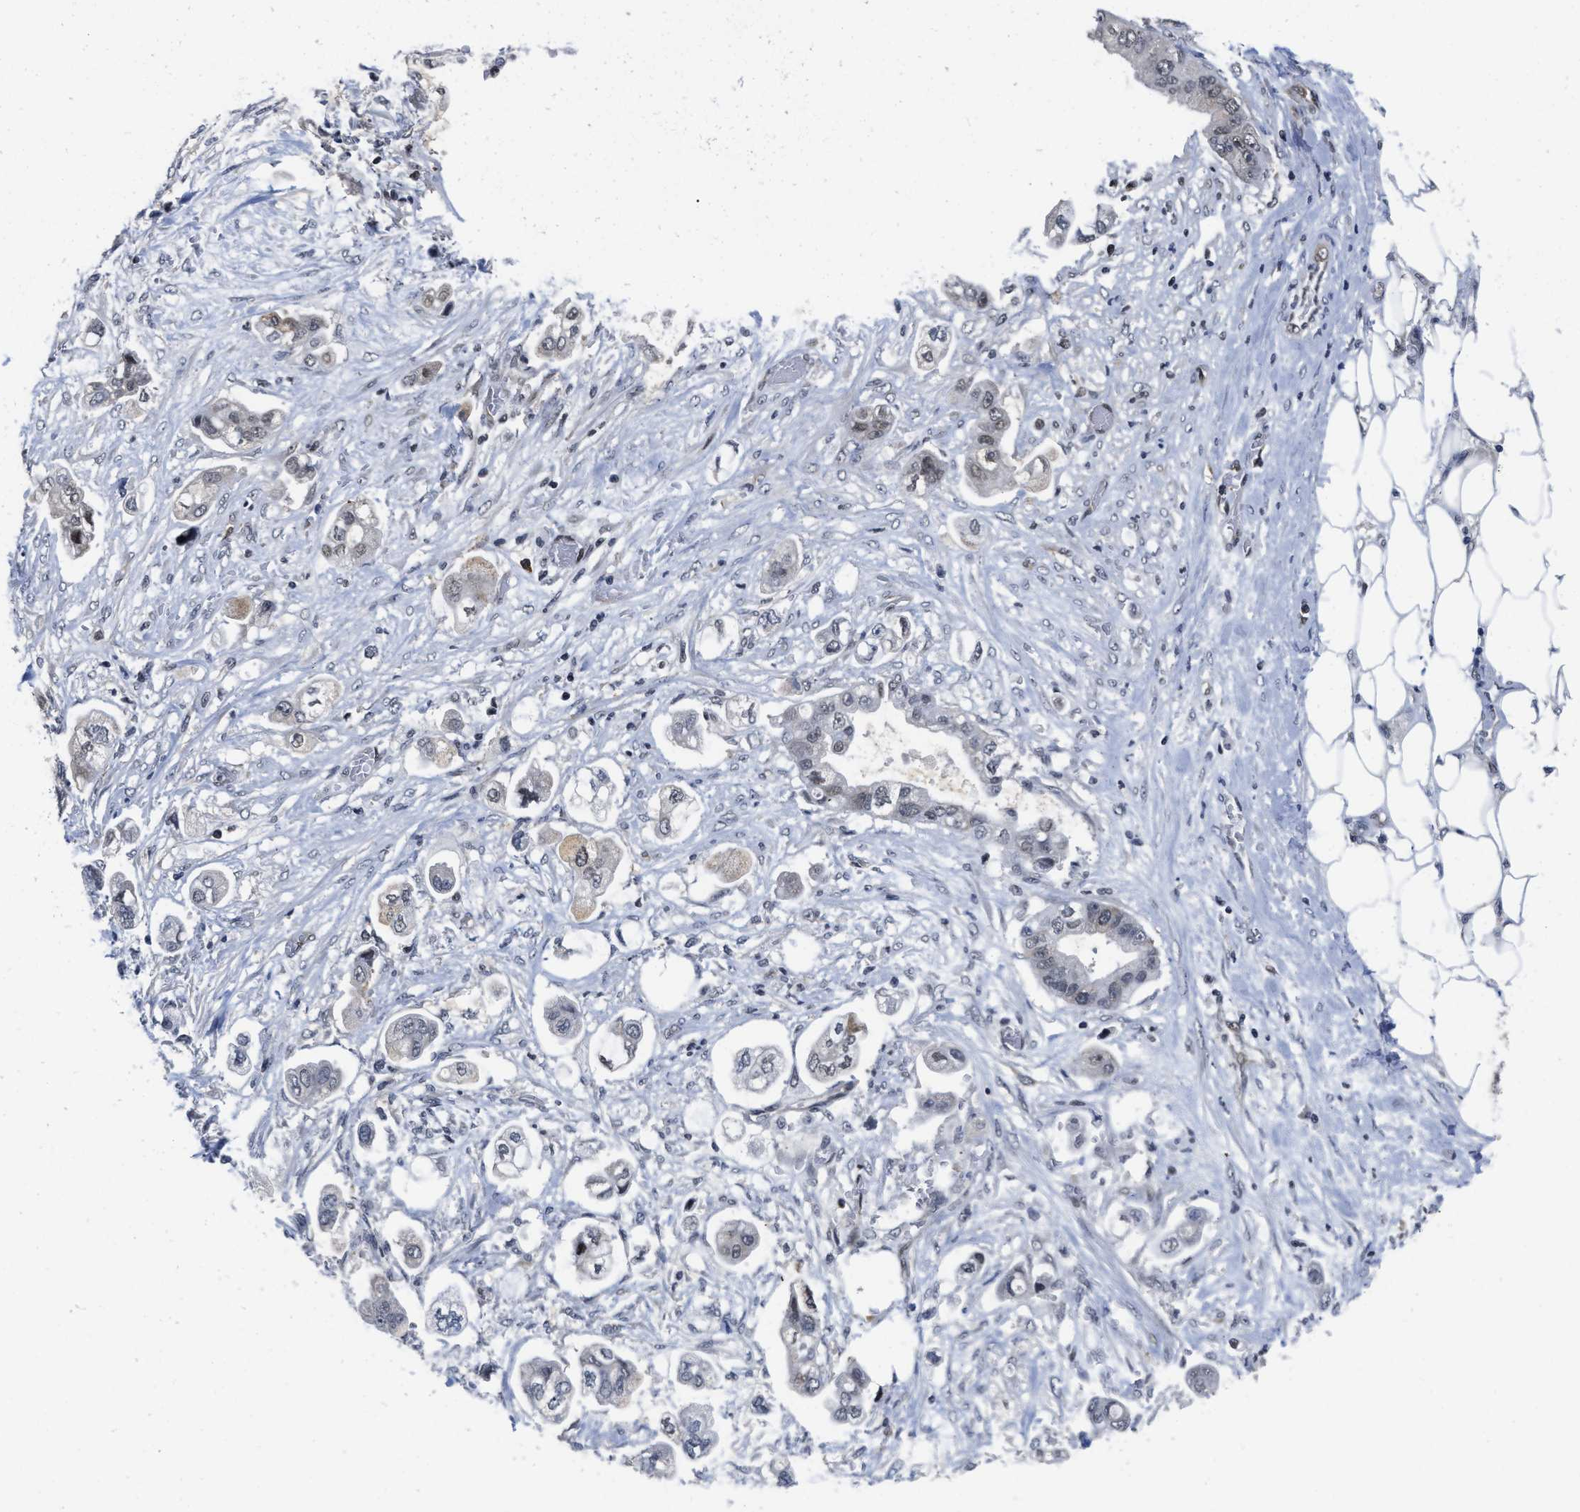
{"staining": {"intensity": "weak", "quantity": "<25%", "location": "nuclear"}, "tissue": "stomach cancer", "cell_type": "Tumor cells", "image_type": "cancer", "snomed": [{"axis": "morphology", "description": "Adenocarcinoma, NOS"}, {"axis": "topography", "description": "Stomach"}], "caption": "Human stomach cancer (adenocarcinoma) stained for a protein using immunohistochemistry shows no expression in tumor cells.", "gene": "HIF1A", "patient": {"sex": "male", "age": 62}}